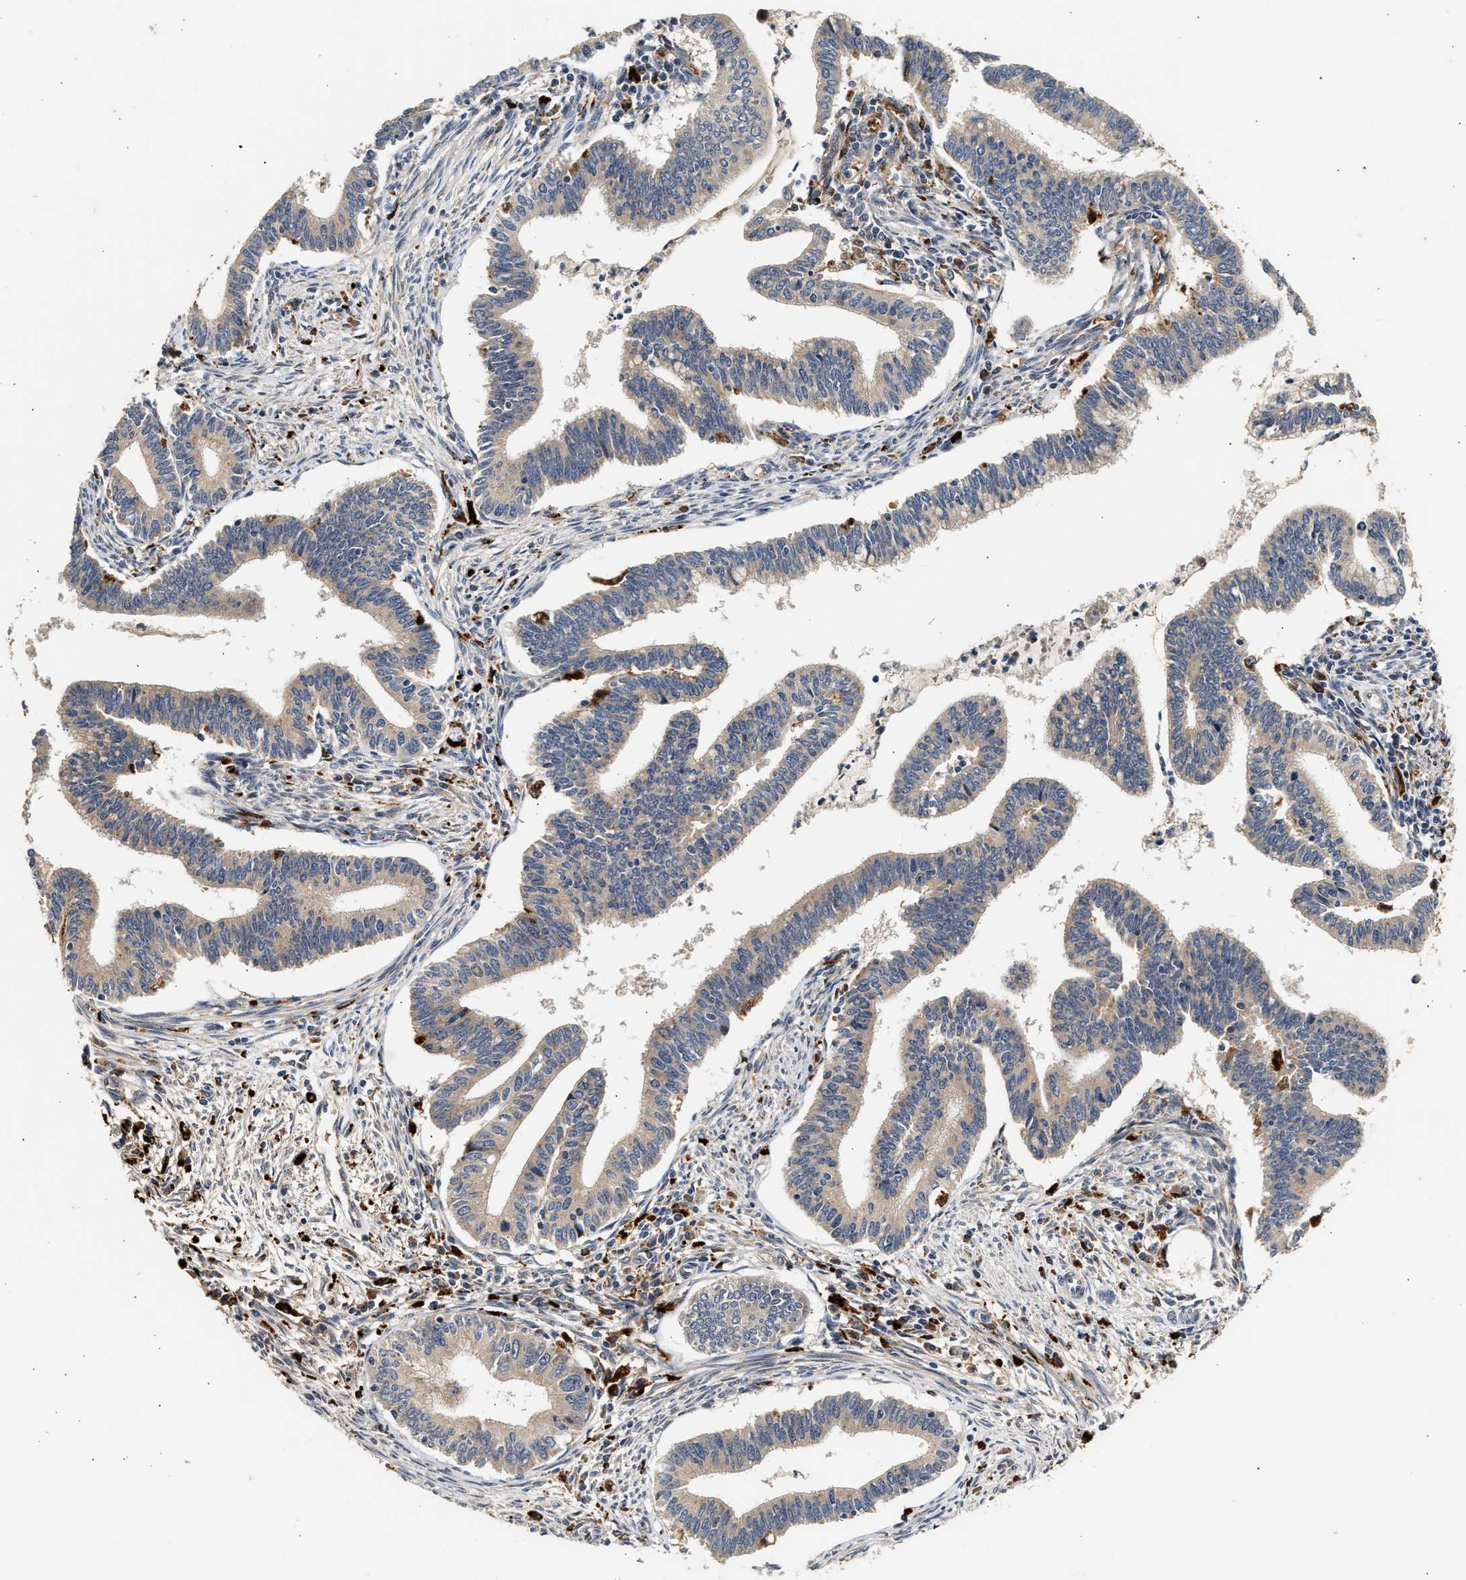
{"staining": {"intensity": "weak", "quantity": ">75%", "location": "cytoplasmic/membranous"}, "tissue": "cervical cancer", "cell_type": "Tumor cells", "image_type": "cancer", "snomed": [{"axis": "morphology", "description": "Adenocarcinoma, NOS"}, {"axis": "topography", "description": "Cervix"}], "caption": "Immunohistochemical staining of cervical adenocarcinoma reveals low levels of weak cytoplasmic/membranous positivity in approximately >75% of tumor cells. The protein of interest is stained brown, and the nuclei are stained in blue (DAB (3,3'-diaminobenzidine) IHC with brightfield microscopy, high magnification).", "gene": "PLD3", "patient": {"sex": "female", "age": 36}}